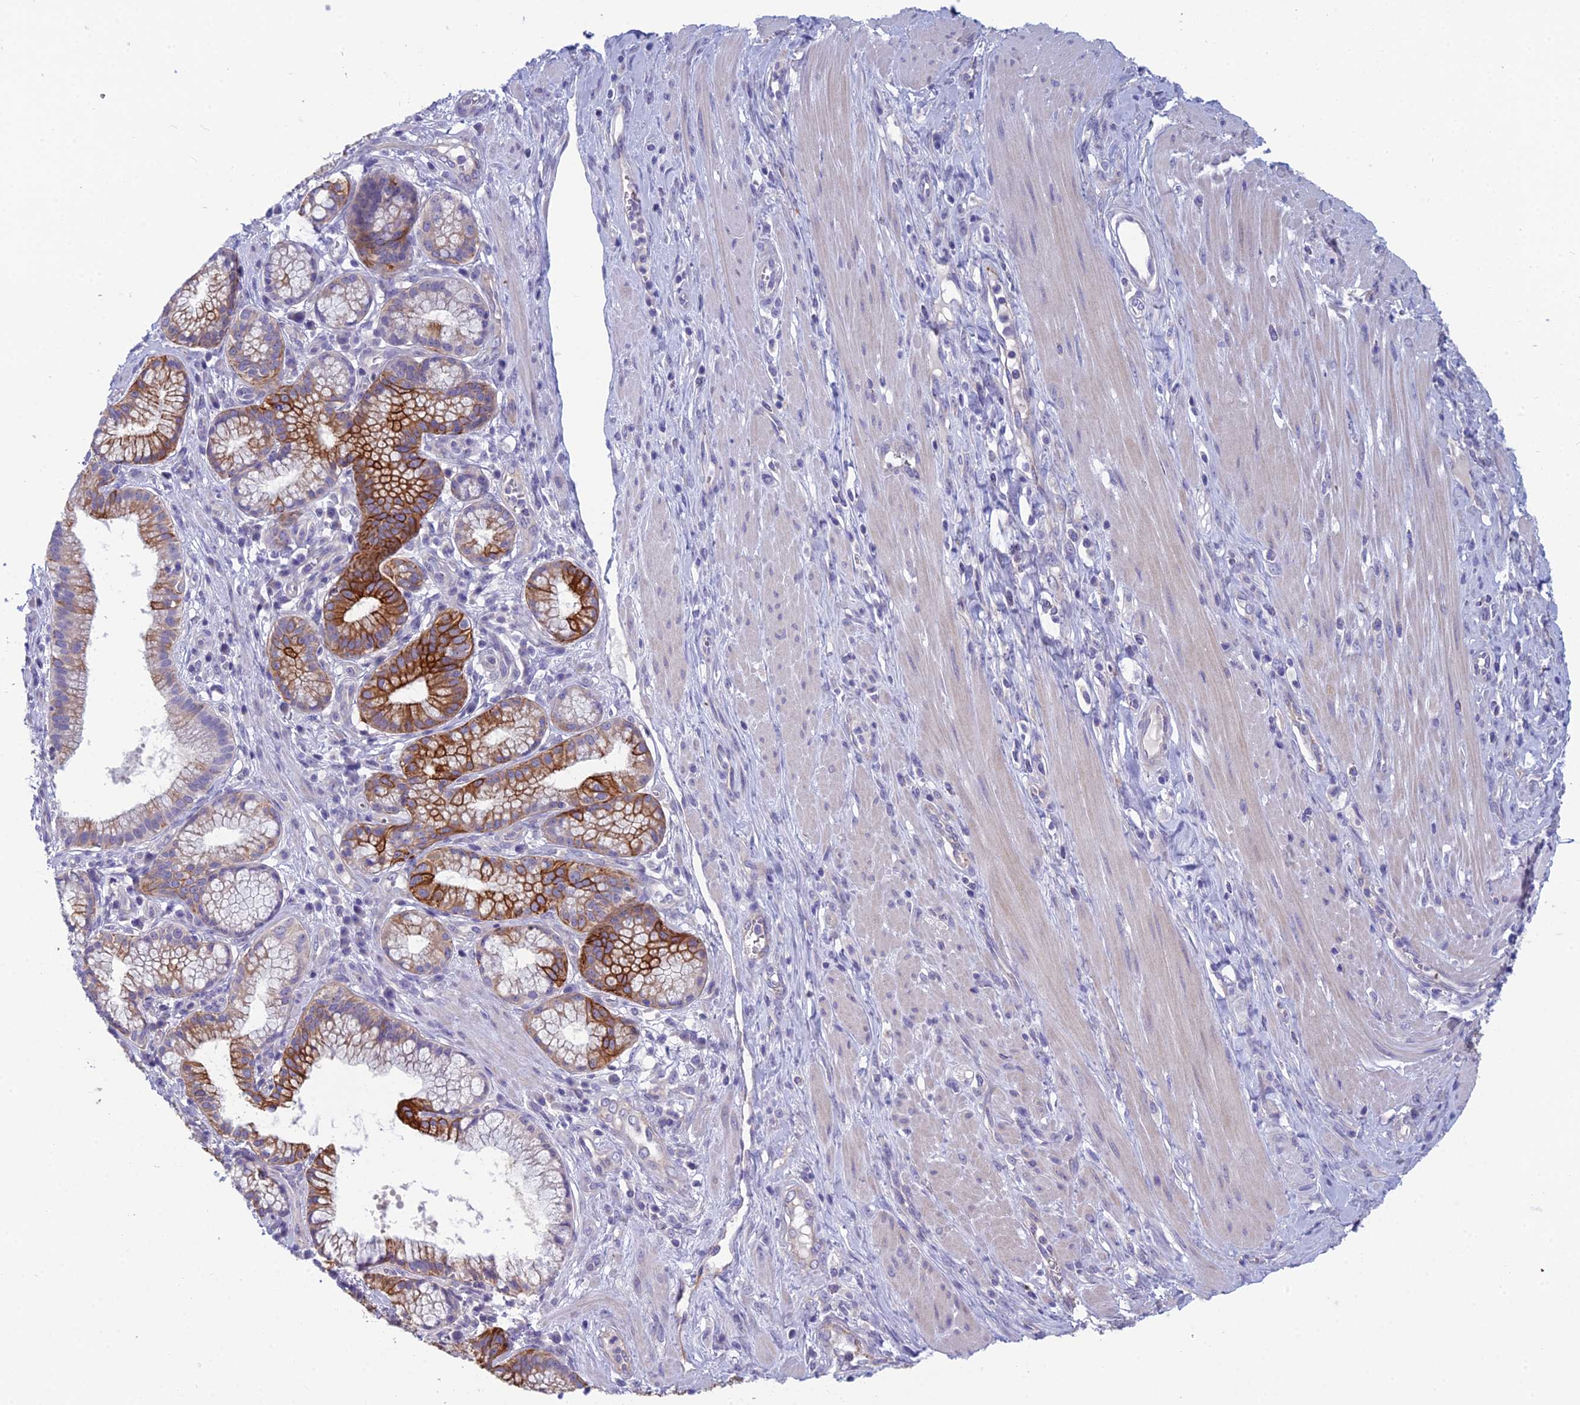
{"staining": {"intensity": "strong", "quantity": "25%-75%", "location": "cytoplasmic/membranous"}, "tissue": "pancreatic cancer", "cell_type": "Tumor cells", "image_type": "cancer", "snomed": [{"axis": "morphology", "description": "Adenocarcinoma, NOS"}, {"axis": "topography", "description": "Pancreas"}], "caption": "Pancreatic adenocarcinoma stained with a protein marker displays strong staining in tumor cells.", "gene": "RBM41", "patient": {"sex": "male", "age": 72}}